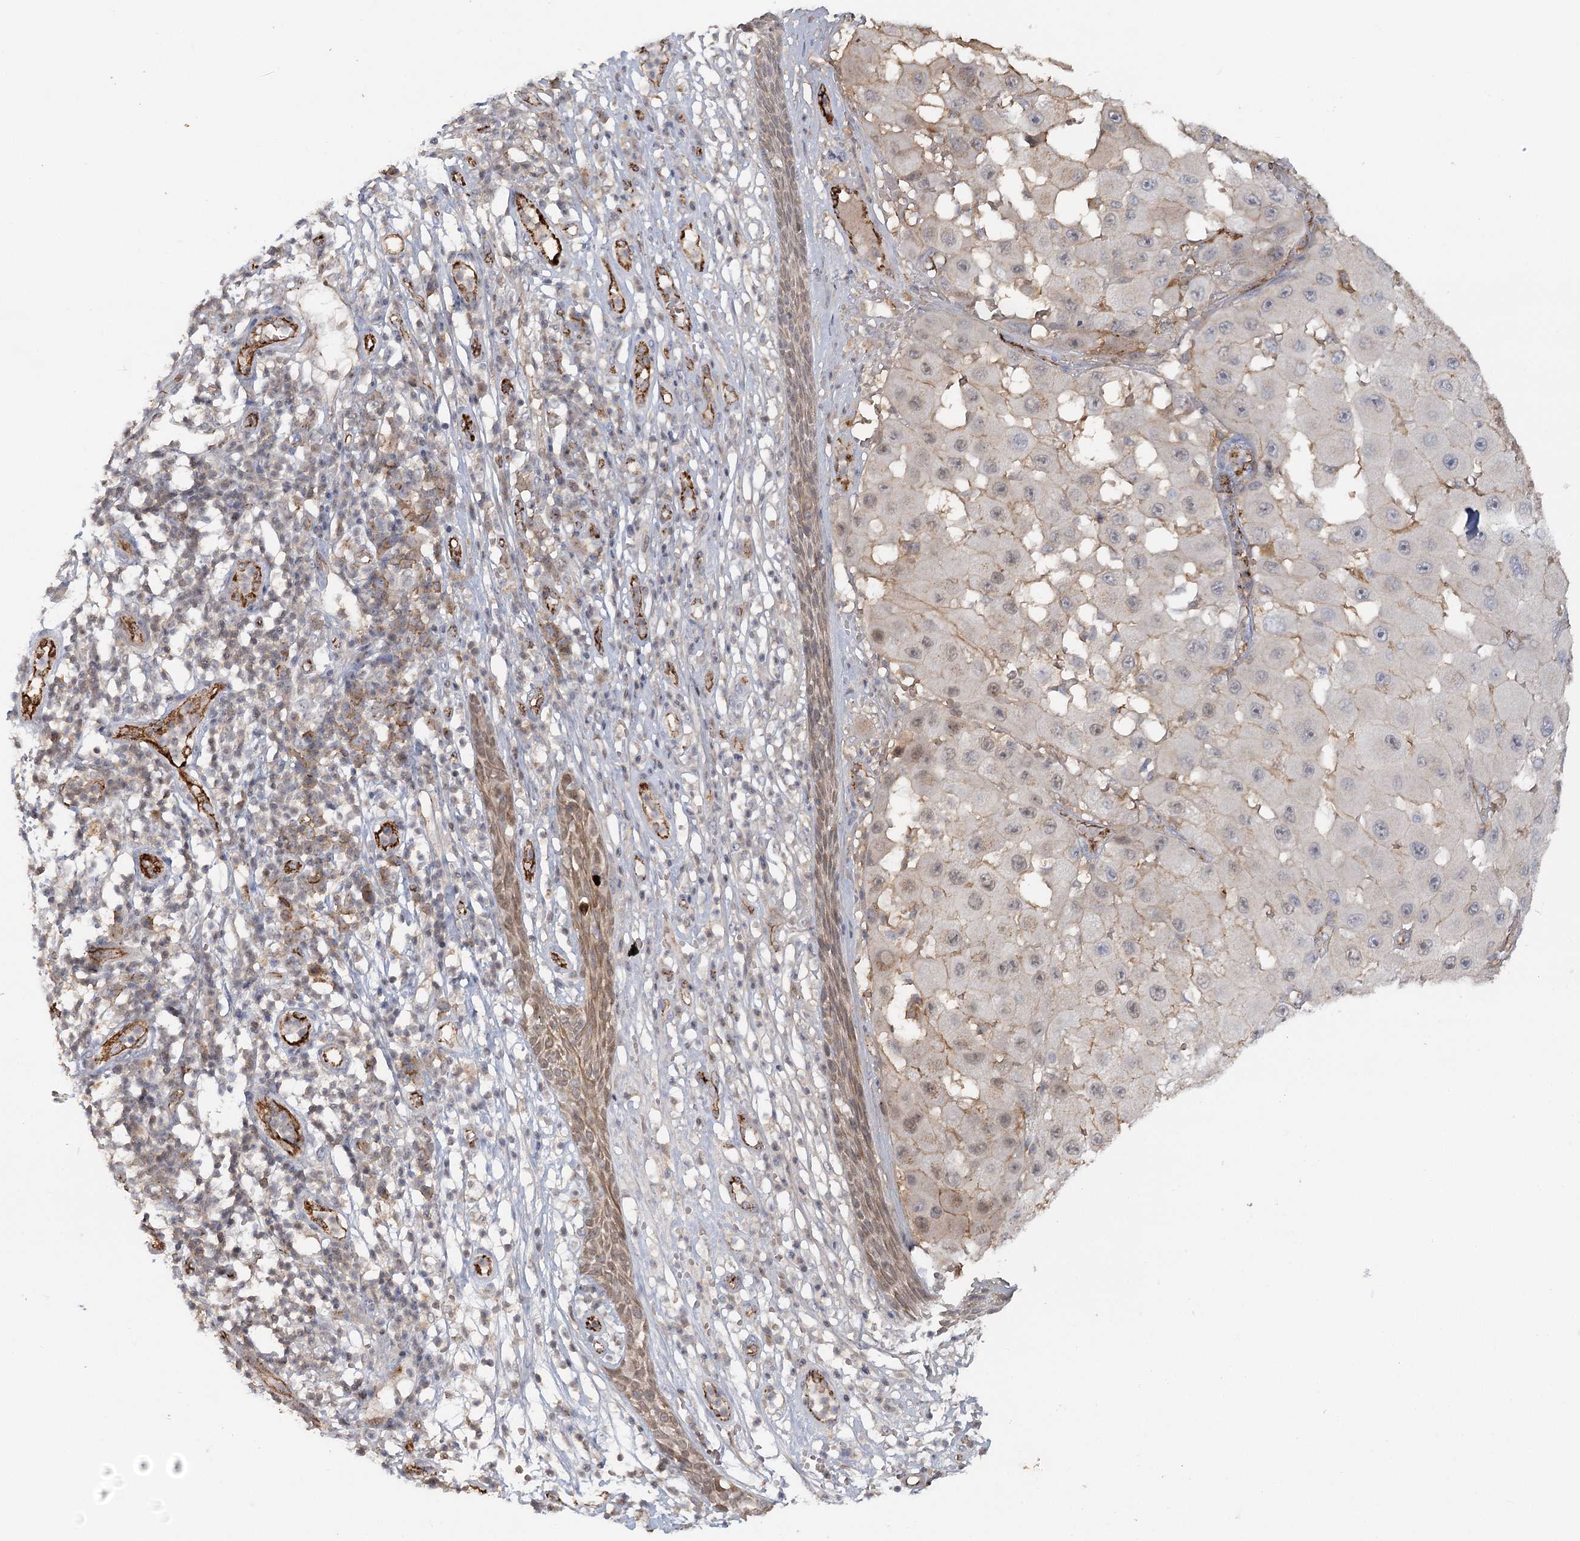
{"staining": {"intensity": "weak", "quantity": "<25%", "location": "nuclear"}, "tissue": "melanoma", "cell_type": "Tumor cells", "image_type": "cancer", "snomed": [{"axis": "morphology", "description": "Malignant melanoma, NOS"}, {"axis": "topography", "description": "Skin"}], "caption": "Malignant melanoma was stained to show a protein in brown. There is no significant positivity in tumor cells.", "gene": "KBTBD4", "patient": {"sex": "female", "age": 81}}